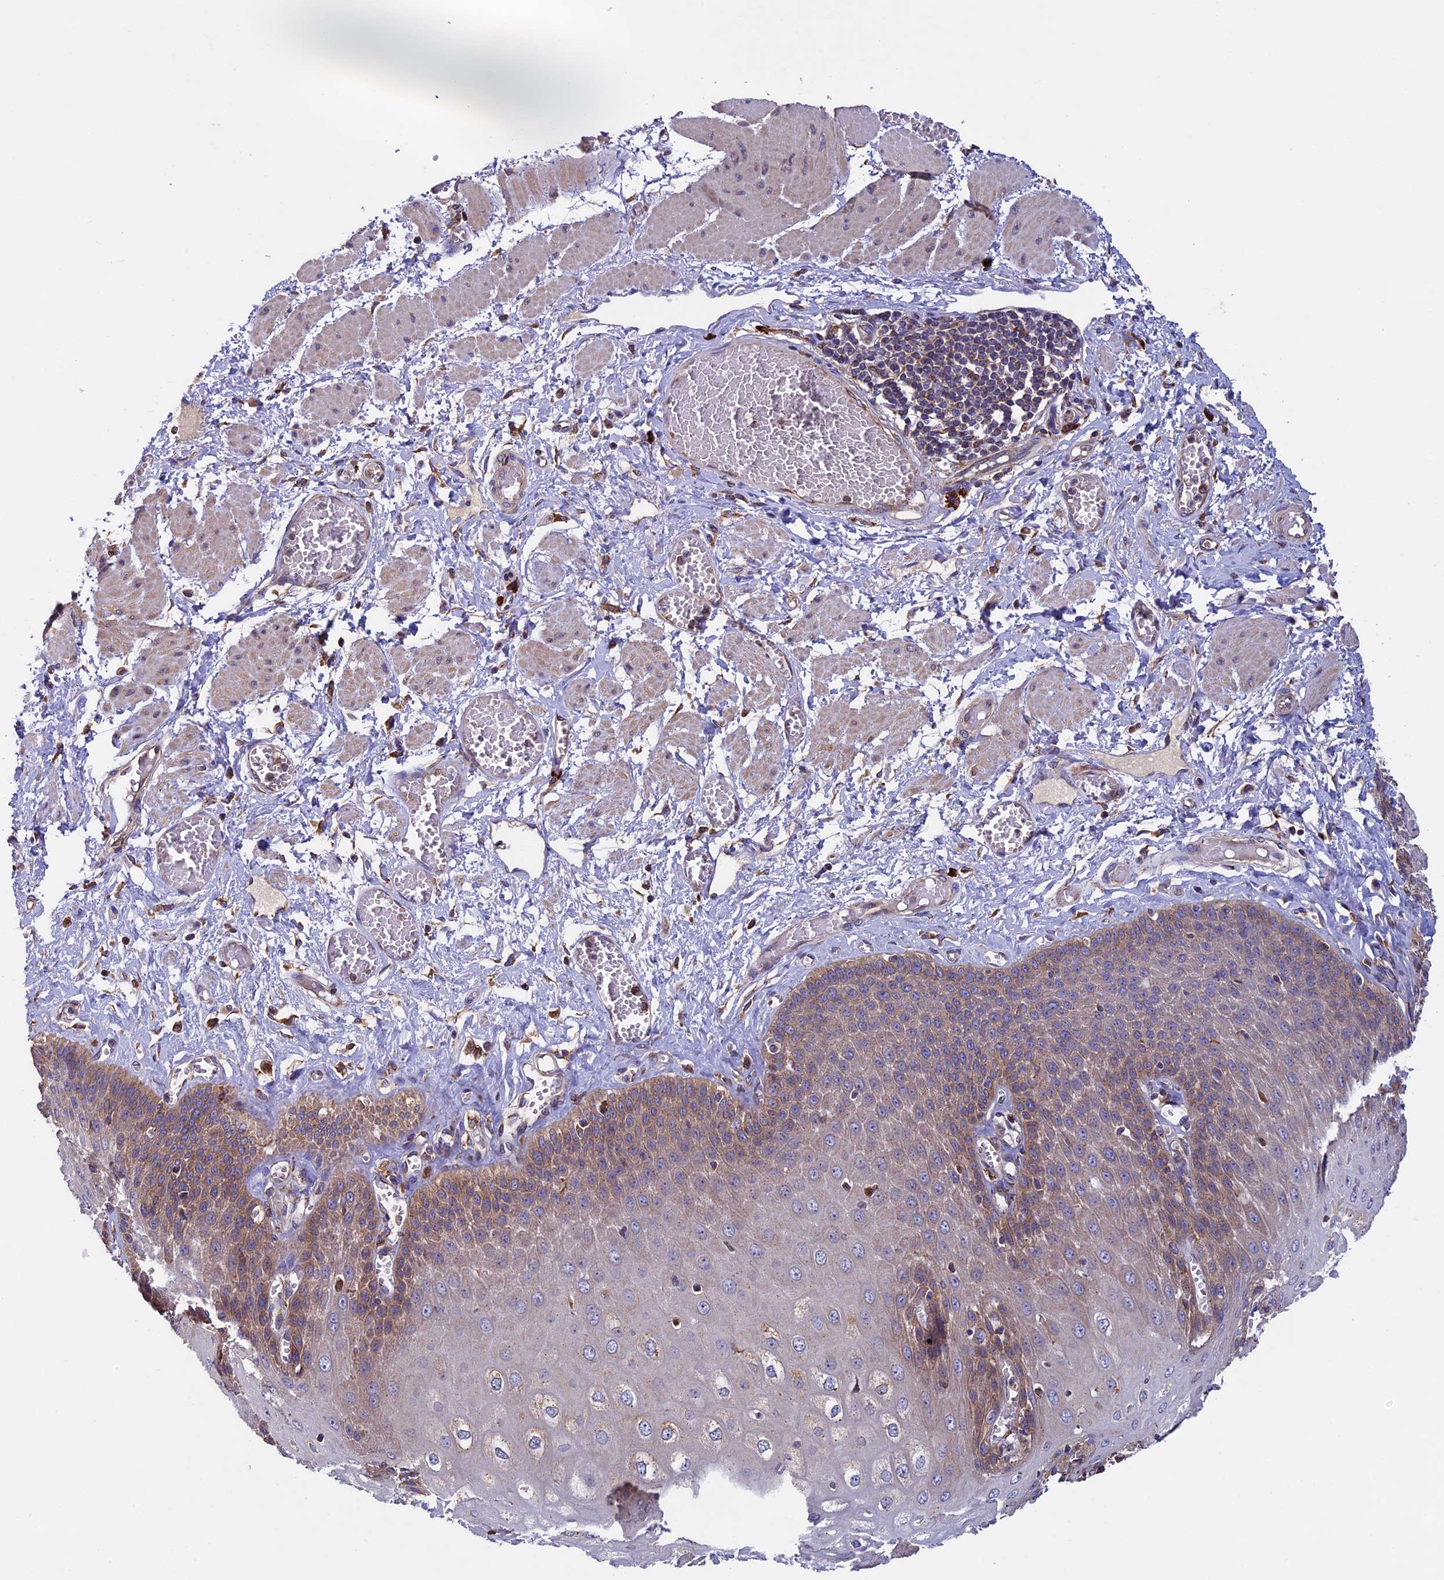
{"staining": {"intensity": "moderate", "quantity": "25%-75%", "location": "cytoplasmic/membranous"}, "tissue": "esophagus", "cell_type": "Squamous epithelial cells", "image_type": "normal", "snomed": [{"axis": "morphology", "description": "Normal tissue, NOS"}, {"axis": "topography", "description": "Esophagus"}], "caption": "Moderate cytoplasmic/membranous protein staining is seen in about 25%-75% of squamous epithelial cells in esophagus. (DAB = brown stain, brightfield microscopy at high magnification).", "gene": "BTBD3", "patient": {"sex": "male", "age": 60}}